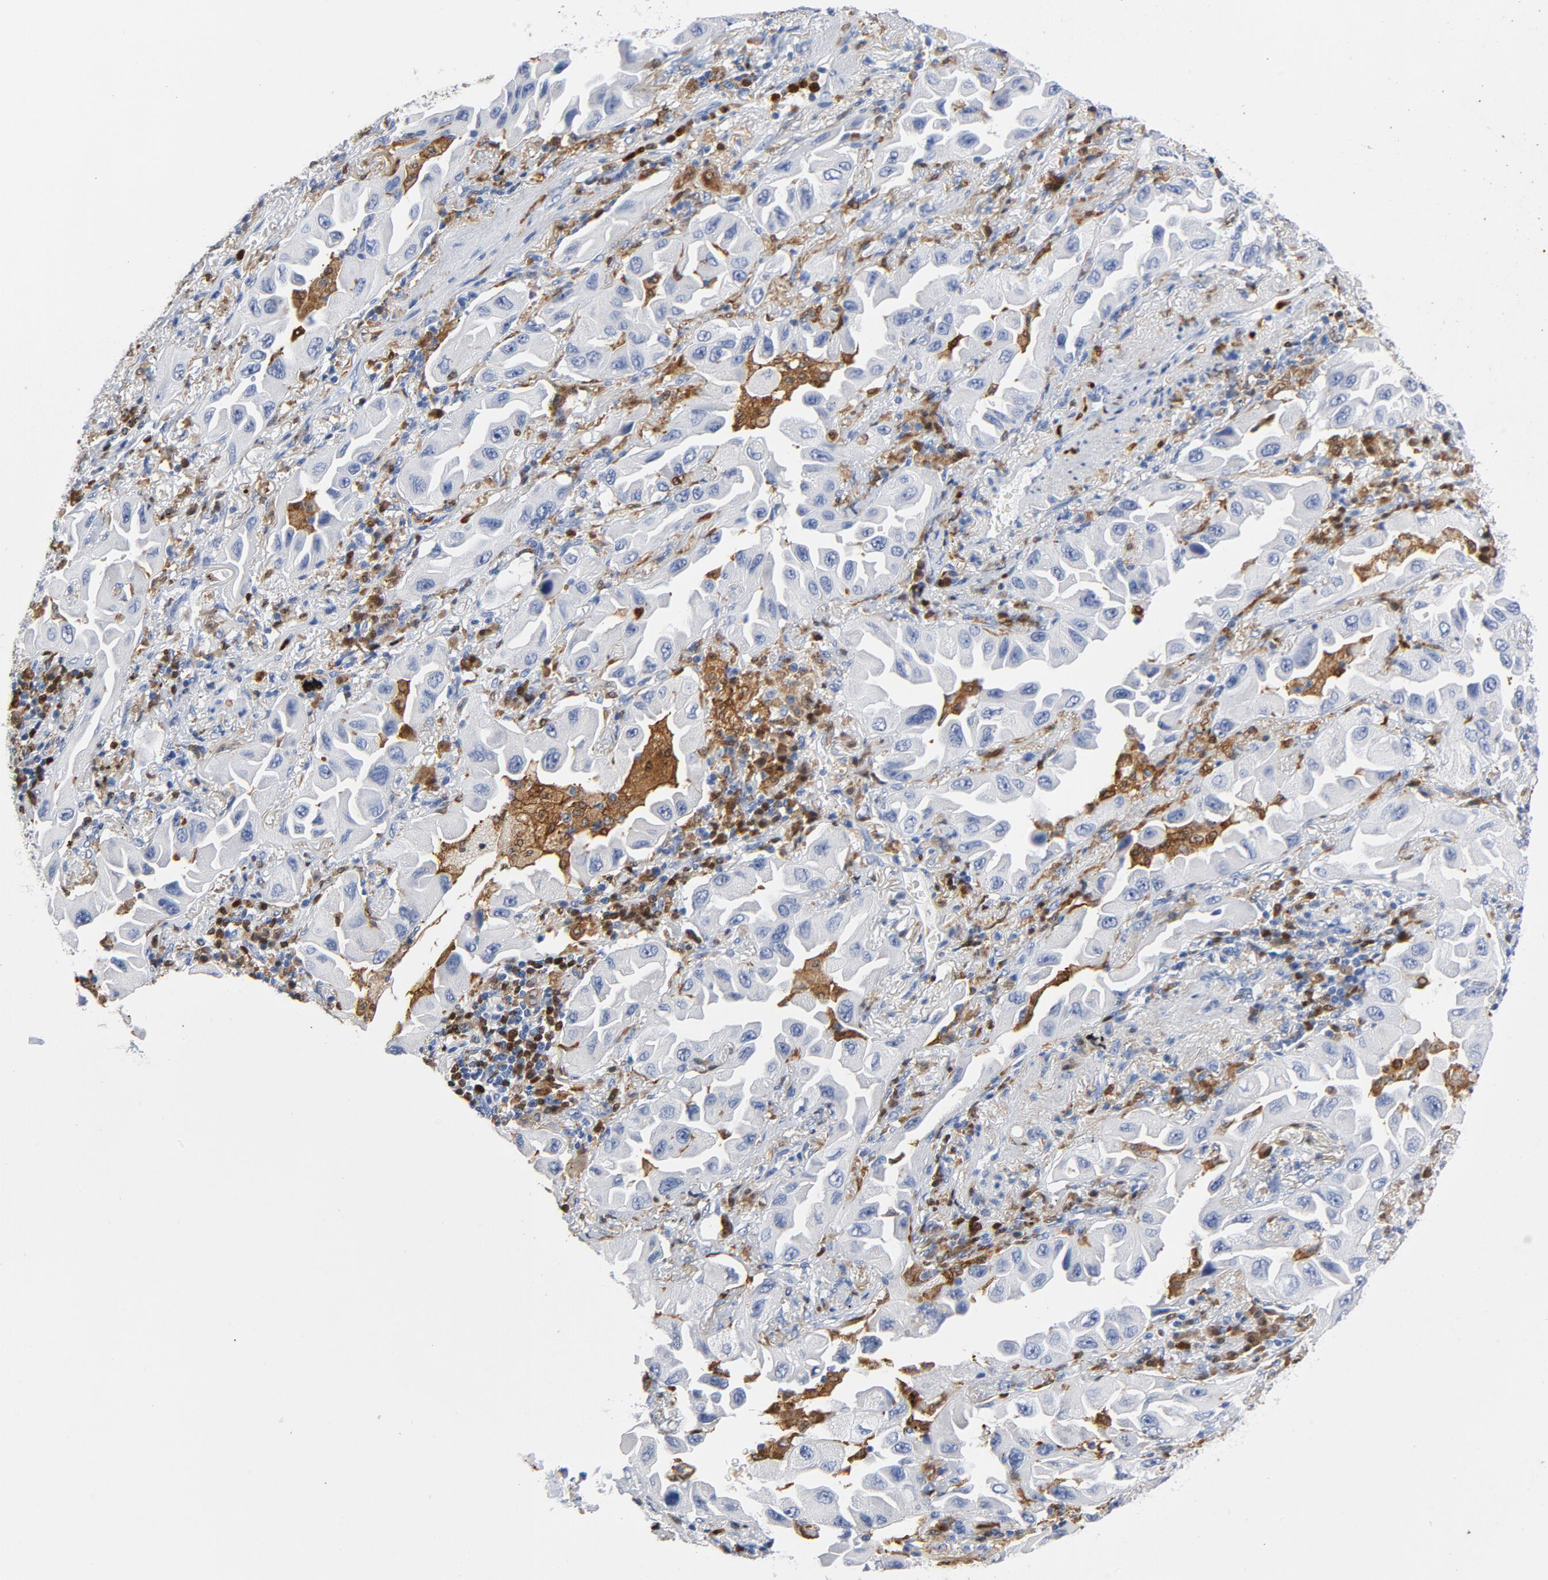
{"staining": {"intensity": "negative", "quantity": "none", "location": "none"}, "tissue": "lung cancer", "cell_type": "Tumor cells", "image_type": "cancer", "snomed": [{"axis": "morphology", "description": "Adenocarcinoma, NOS"}, {"axis": "topography", "description": "Lung"}], "caption": "IHC photomicrograph of lung cancer (adenocarcinoma) stained for a protein (brown), which exhibits no expression in tumor cells.", "gene": "NCF1", "patient": {"sex": "female", "age": 65}}